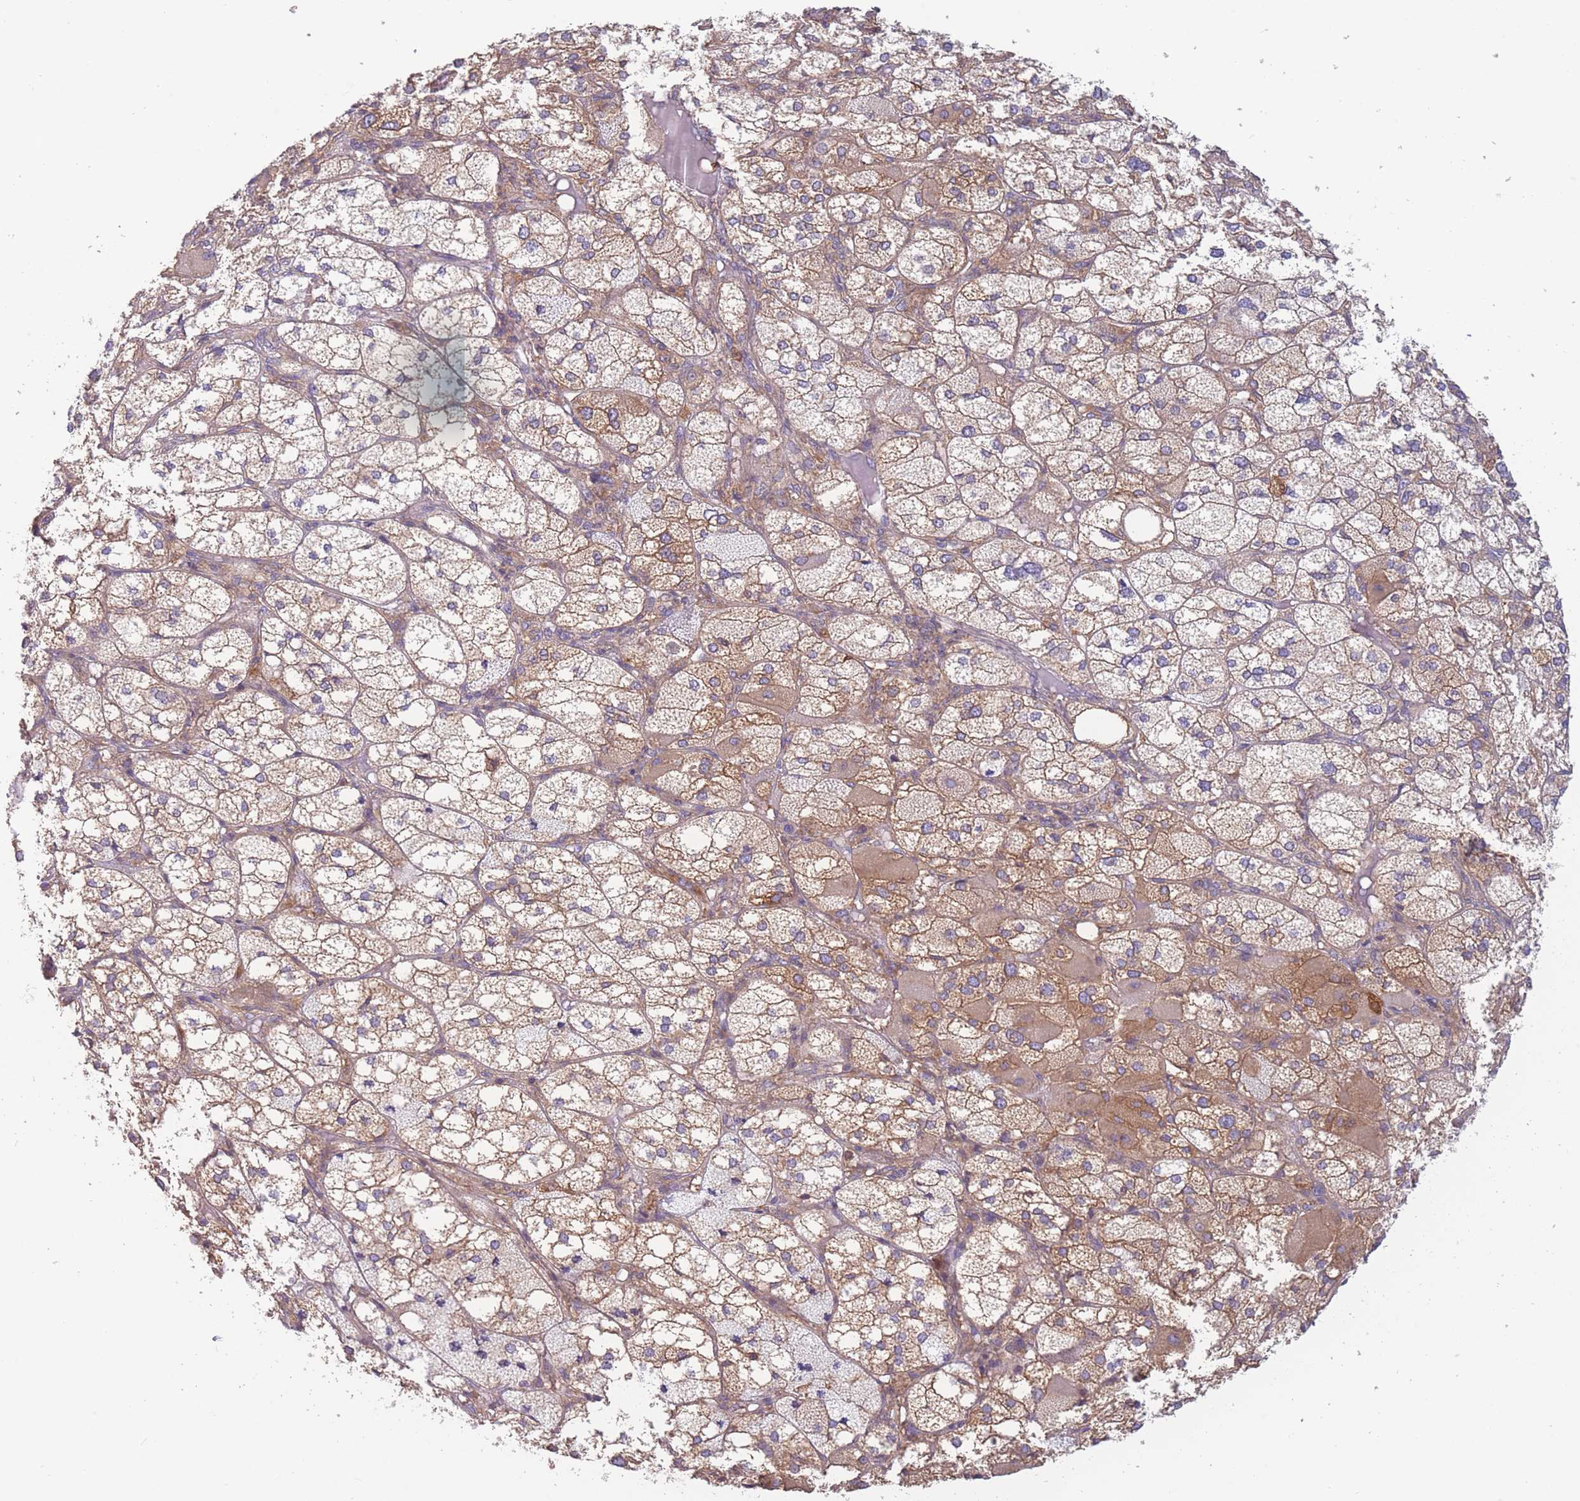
{"staining": {"intensity": "moderate", "quantity": ">75%", "location": "cytoplasmic/membranous"}, "tissue": "adrenal gland", "cell_type": "Glandular cells", "image_type": "normal", "snomed": [{"axis": "morphology", "description": "Normal tissue, NOS"}, {"axis": "topography", "description": "Adrenal gland"}], "caption": "Moderate cytoplasmic/membranous protein staining is present in approximately >75% of glandular cells in adrenal gland.", "gene": "ST3GAL4", "patient": {"sex": "female", "age": 61}}